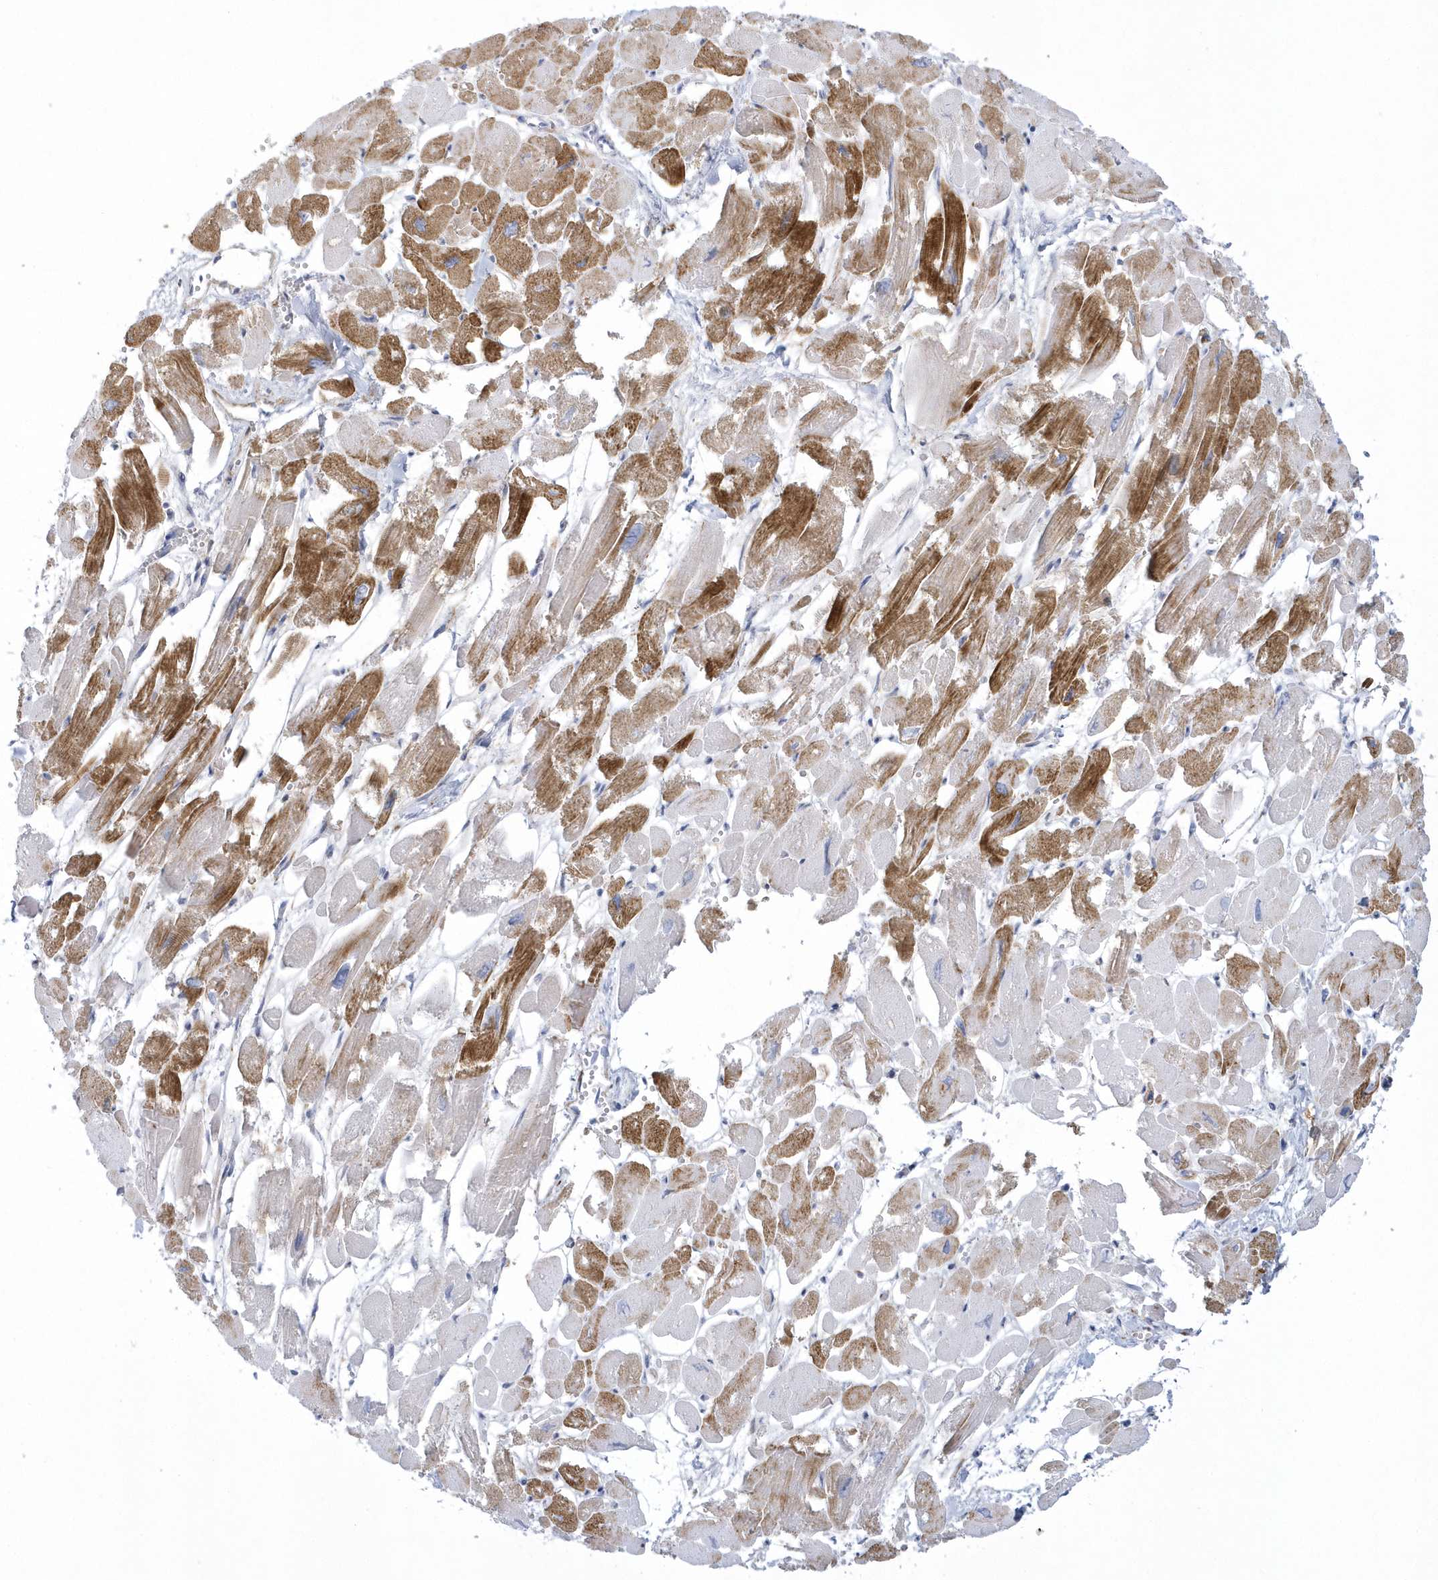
{"staining": {"intensity": "strong", "quantity": "25%-75%", "location": "cytoplasmic/membranous"}, "tissue": "heart muscle", "cell_type": "Cardiomyocytes", "image_type": "normal", "snomed": [{"axis": "morphology", "description": "Normal tissue, NOS"}, {"axis": "topography", "description": "Heart"}], "caption": "Immunohistochemical staining of normal heart muscle shows high levels of strong cytoplasmic/membranous staining in approximately 25%-75% of cardiomyocytes.", "gene": "WDR27", "patient": {"sex": "male", "age": 54}}